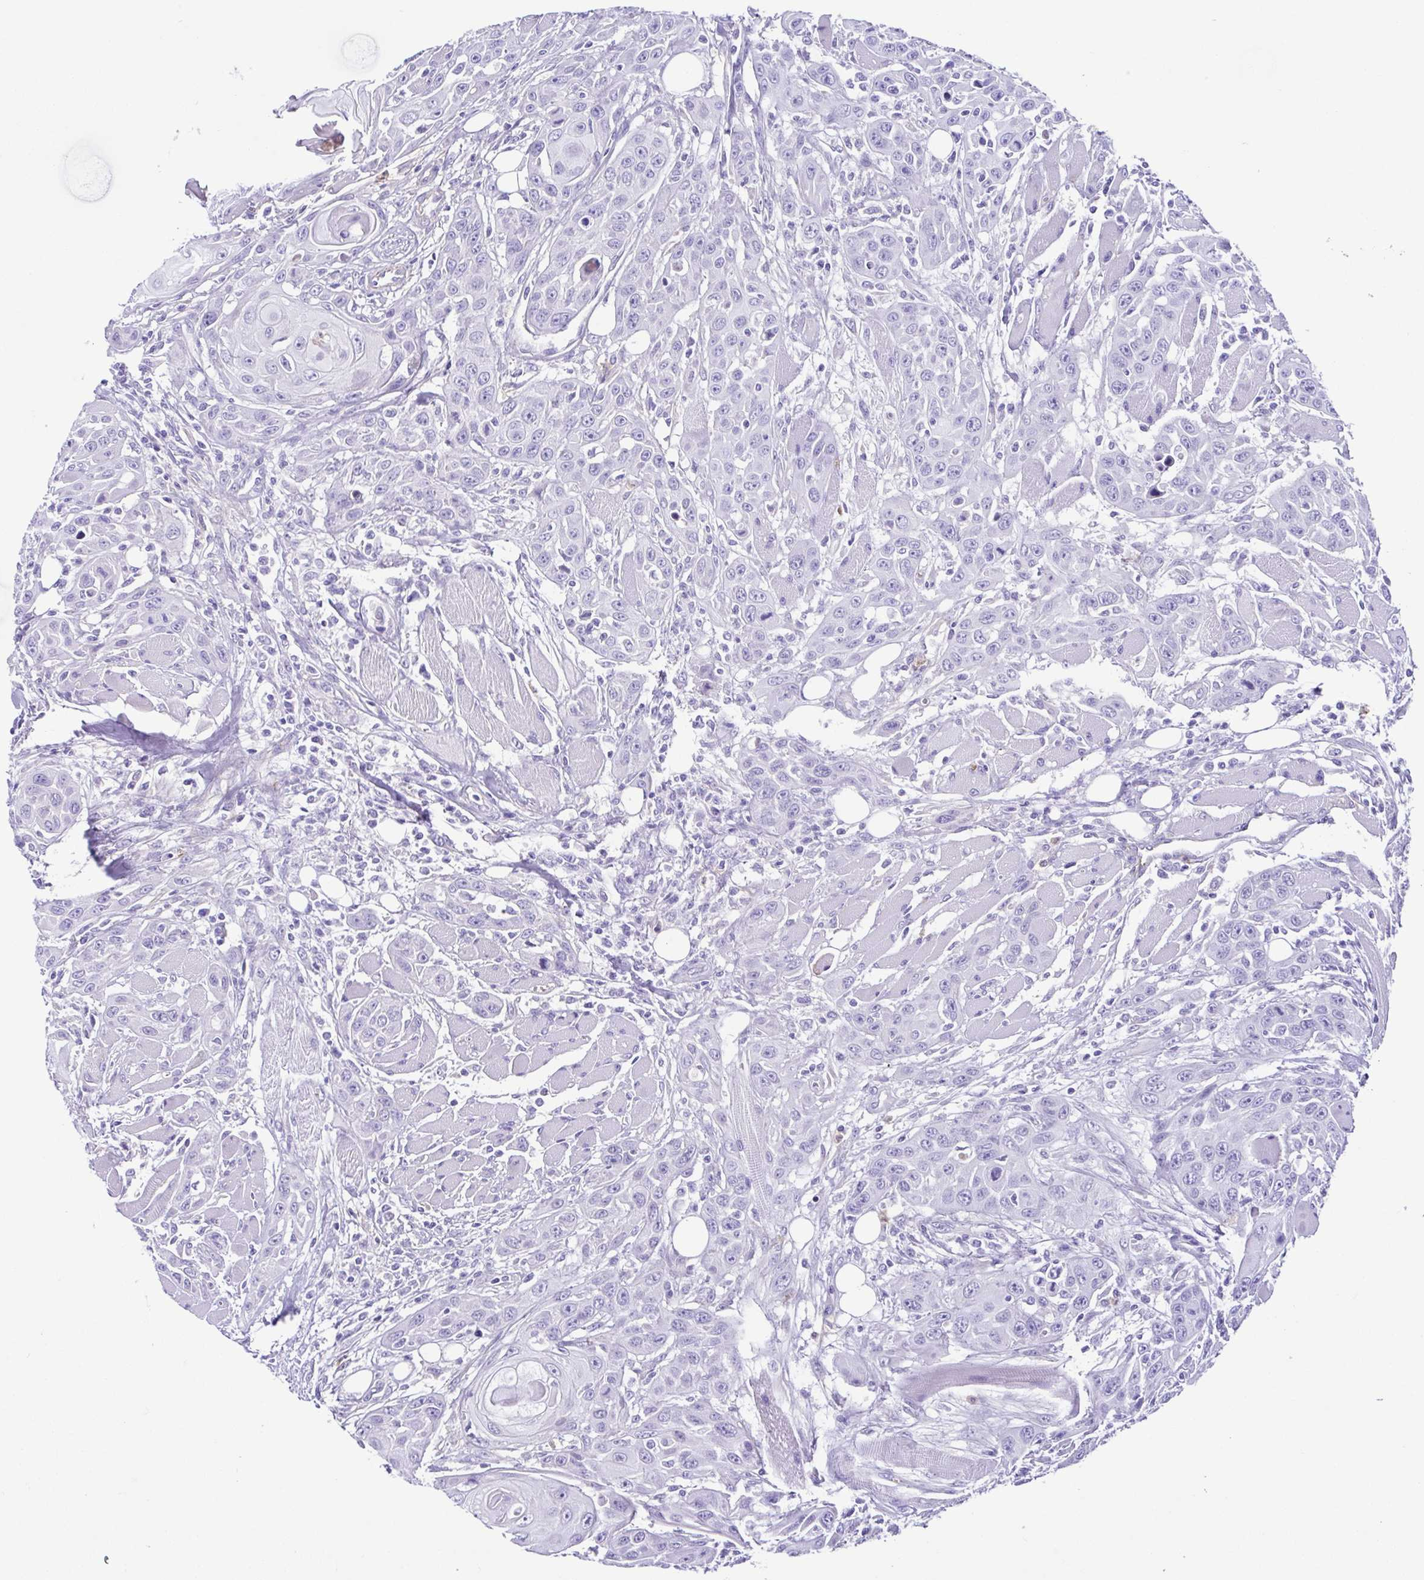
{"staining": {"intensity": "negative", "quantity": "none", "location": "none"}, "tissue": "head and neck cancer", "cell_type": "Tumor cells", "image_type": "cancer", "snomed": [{"axis": "morphology", "description": "Squamous cell carcinoma, NOS"}, {"axis": "topography", "description": "Head-Neck"}], "caption": "Head and neck cancer (squamous cell carcinoma) was stained to show a protein in brown. There is no significant positivity in tumor cells.", "gene": "CYP11B1", "patient": {"sex": "female", "age": 80}}